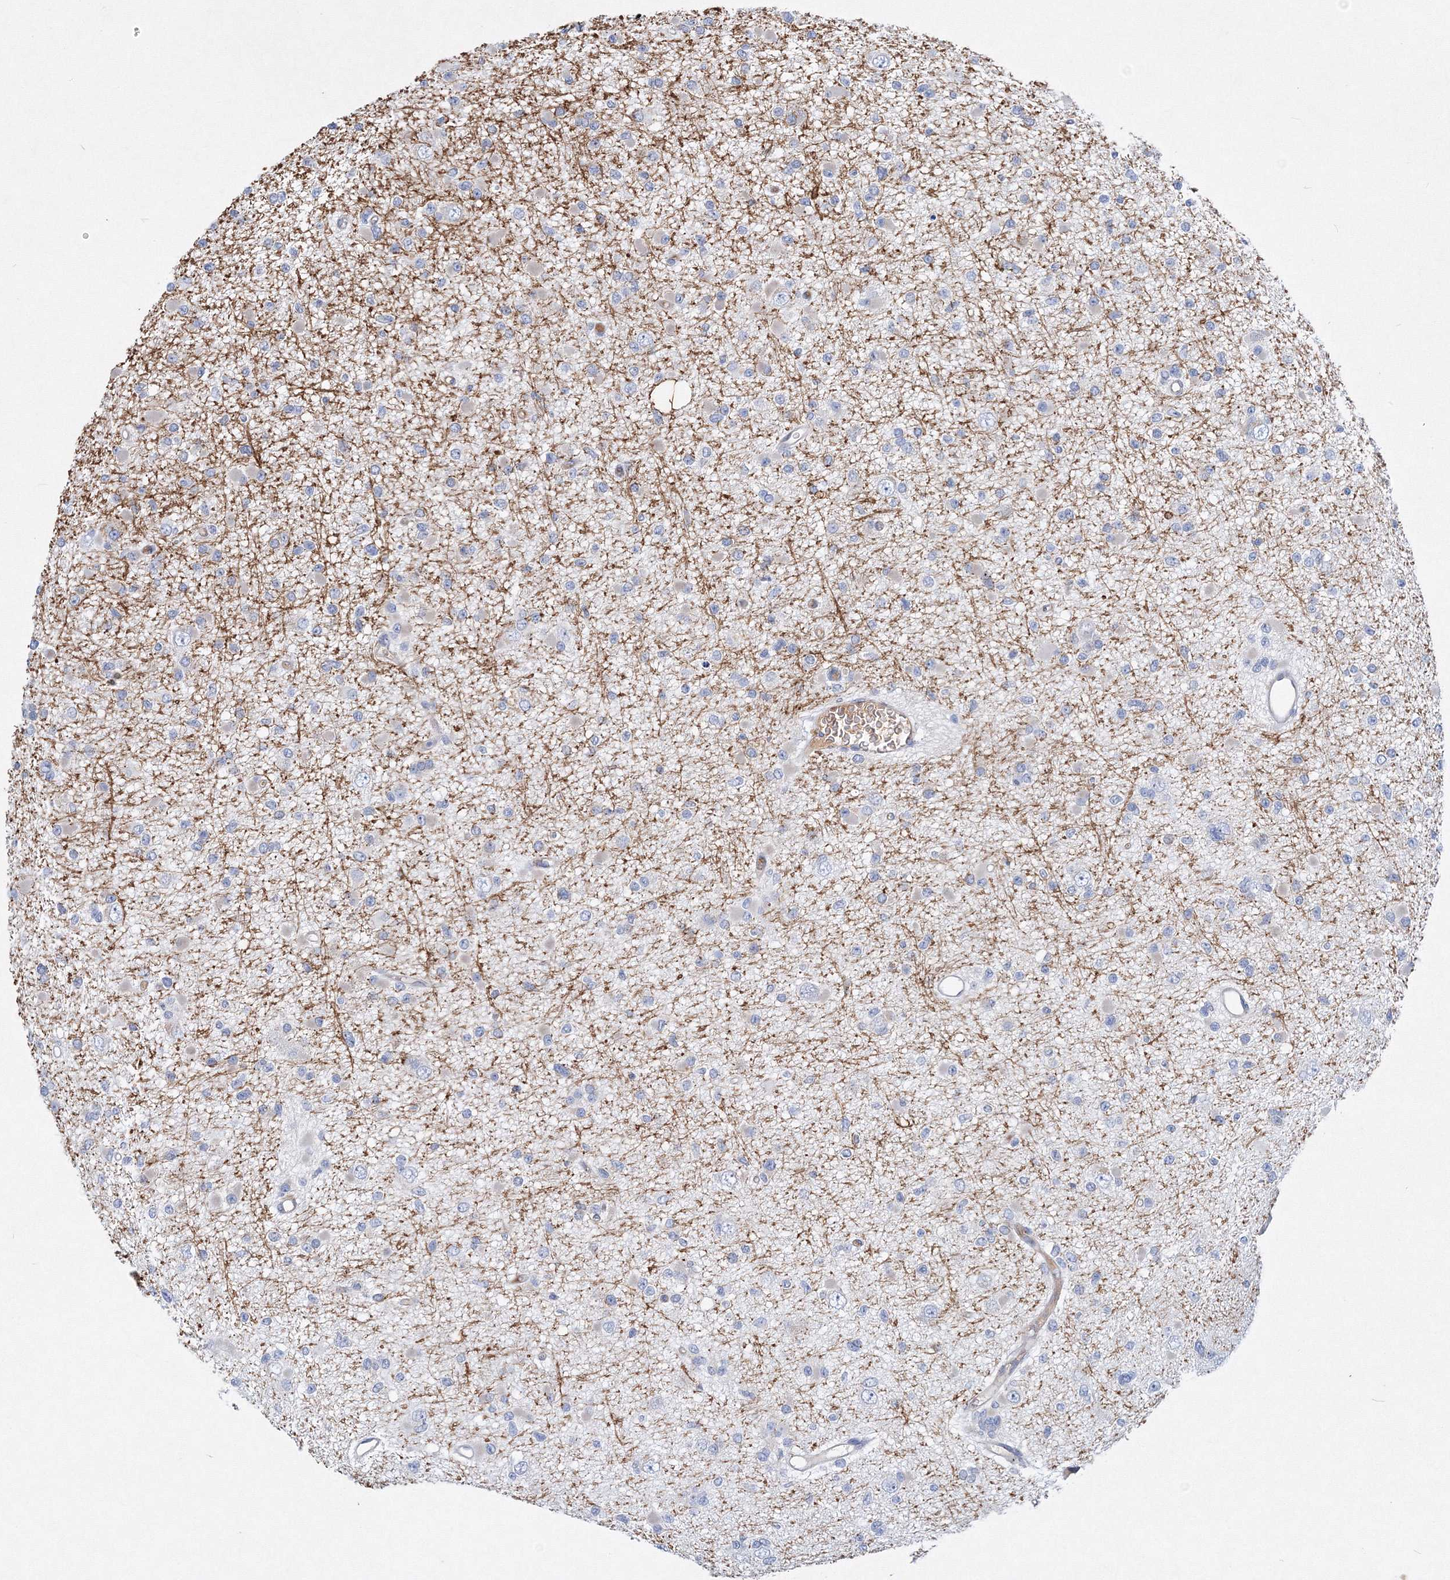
{"staining": {"intensity": "negative", "quantity": "none", "location": "none"}, "tissue": "glioma", "cell_type": "Tumor cells", "image_type": "cancer", "snomed": [{"axis": "morphology", "description": "Glioma, malignant, Low grade"}, {"axis": "topography", "description": "Brain"}], "caption": "Human glioma stained for a protein using immunohistochemistry reveals no staining in tumor cells.", "gene": "TANC1", "patient": {"sex": "female", "age": 22}}